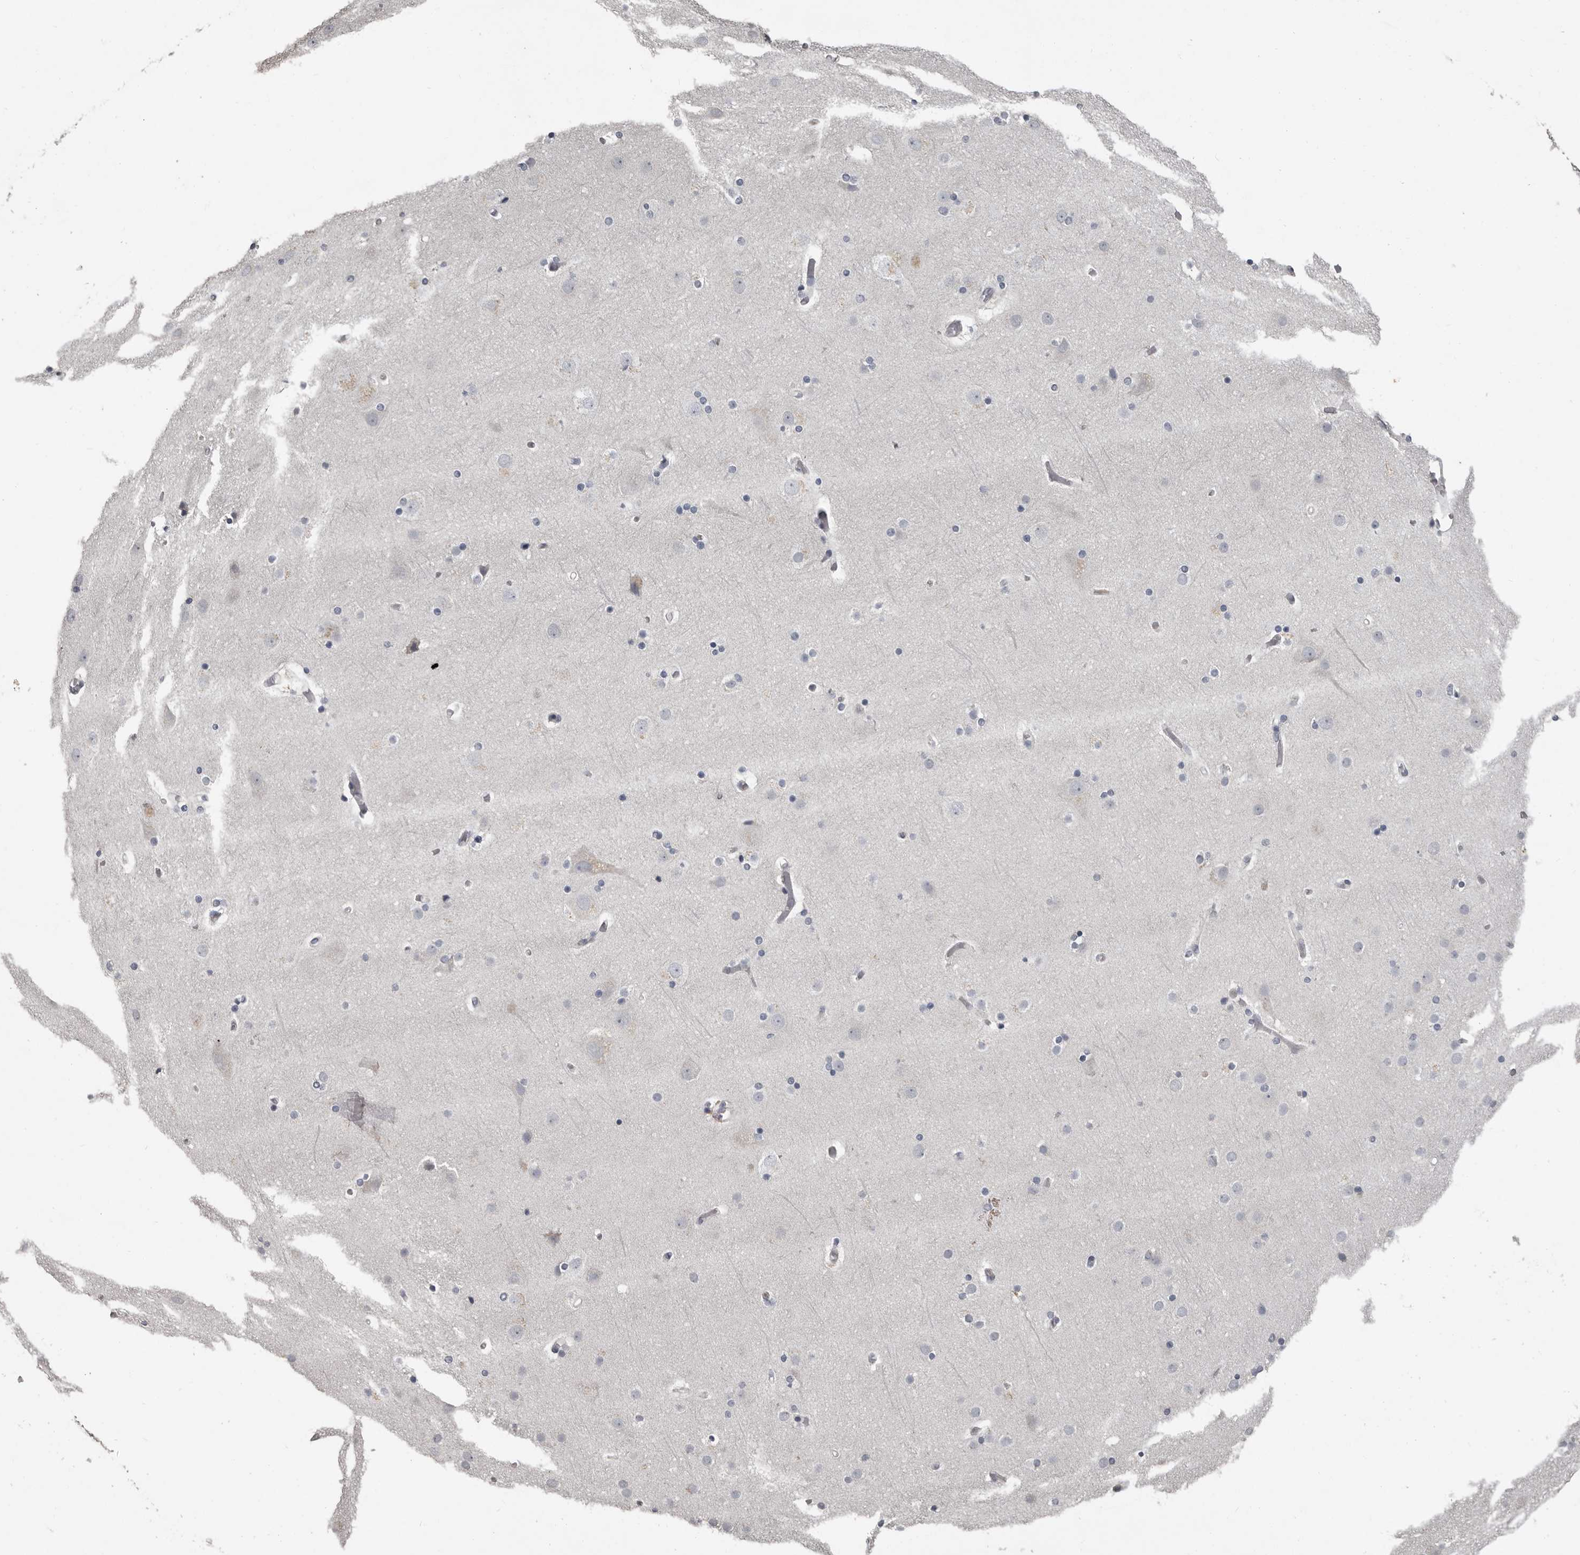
{"staining": {"intensity": "weak", "quantity": ">75%", "location": "cytoplasmic/membranous"}, "tissue": "cerebral cortex", "cell_type": "Endothelial cells", "image_type": "normal", "snomed": [{"axis": "morphology", "description": "Normal tissue, NOS"}, {"axis": "topography", "description": "Cerebral cortex"}], "caption": "Immunohistochemical staining of benign cerebral cortex demonstrates low levels of weak cytoplasmic/membranous staining in about >75% of endothelial cells. (Brightfield microscopy of DAB IHC at high magnification).", "gene": "CA6", "patient": {"sex": "male", "age": 57}}